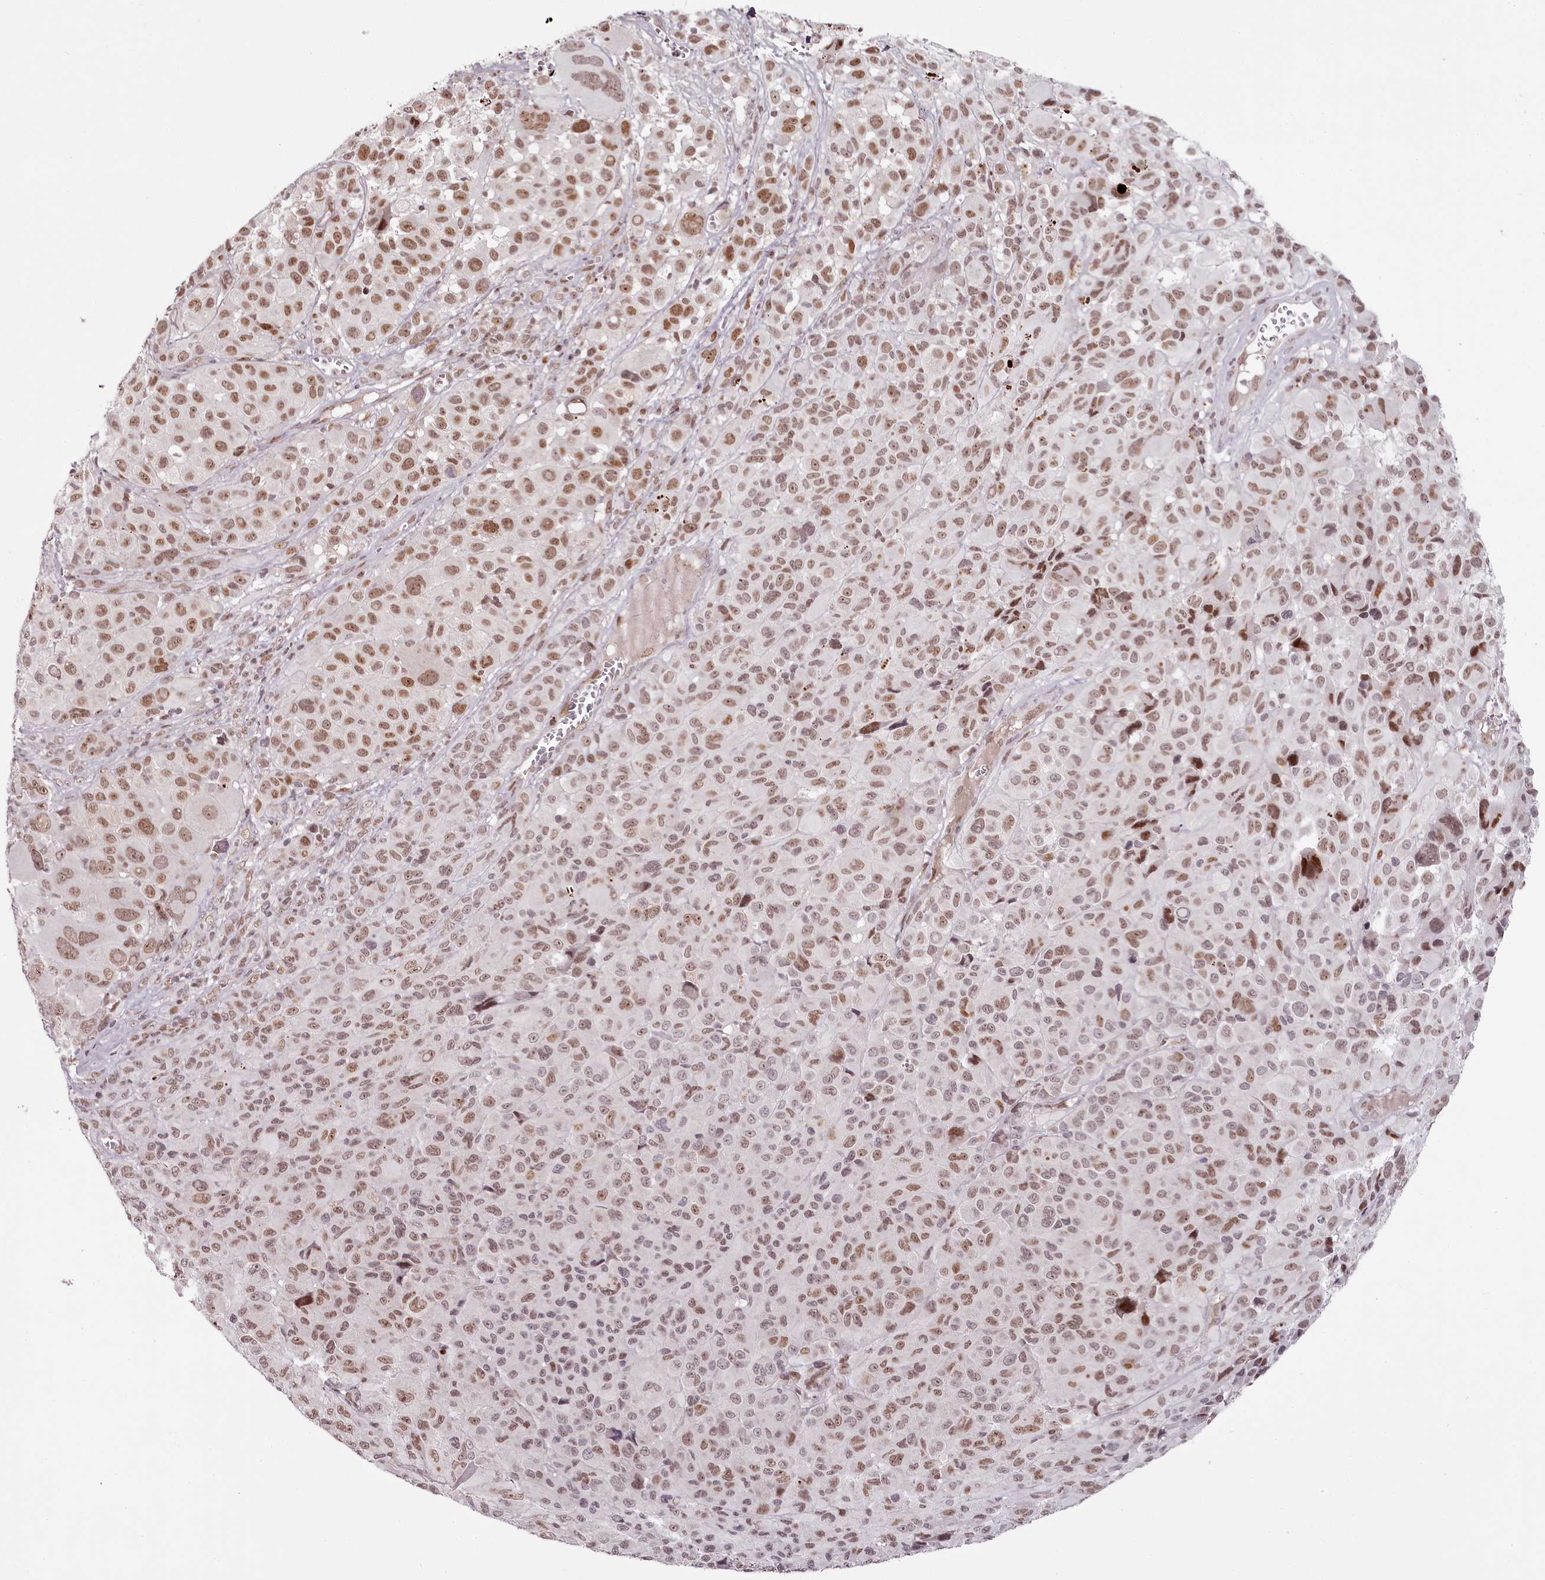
{"staining": {"intensity": "moderate", "quantity": ">75%", "location": "nuclear"}, "tissue": "melanoma", "cell_type": "Tumor cells", "image_type": "cancer", "snomed": [{"axis": "morphology", "description": "Malignant melanoma, NOS"}, {"axis": "topography", "description": "Skin of trunk"}], "caption": "There is medium levels of moderate nuclear positivity in tumor cells of malignant melanoma, as demonstrated by immunohistochemical staining (brown color).", "gene": "THYN1", "patient": {"sex": "male", "age": 71}}